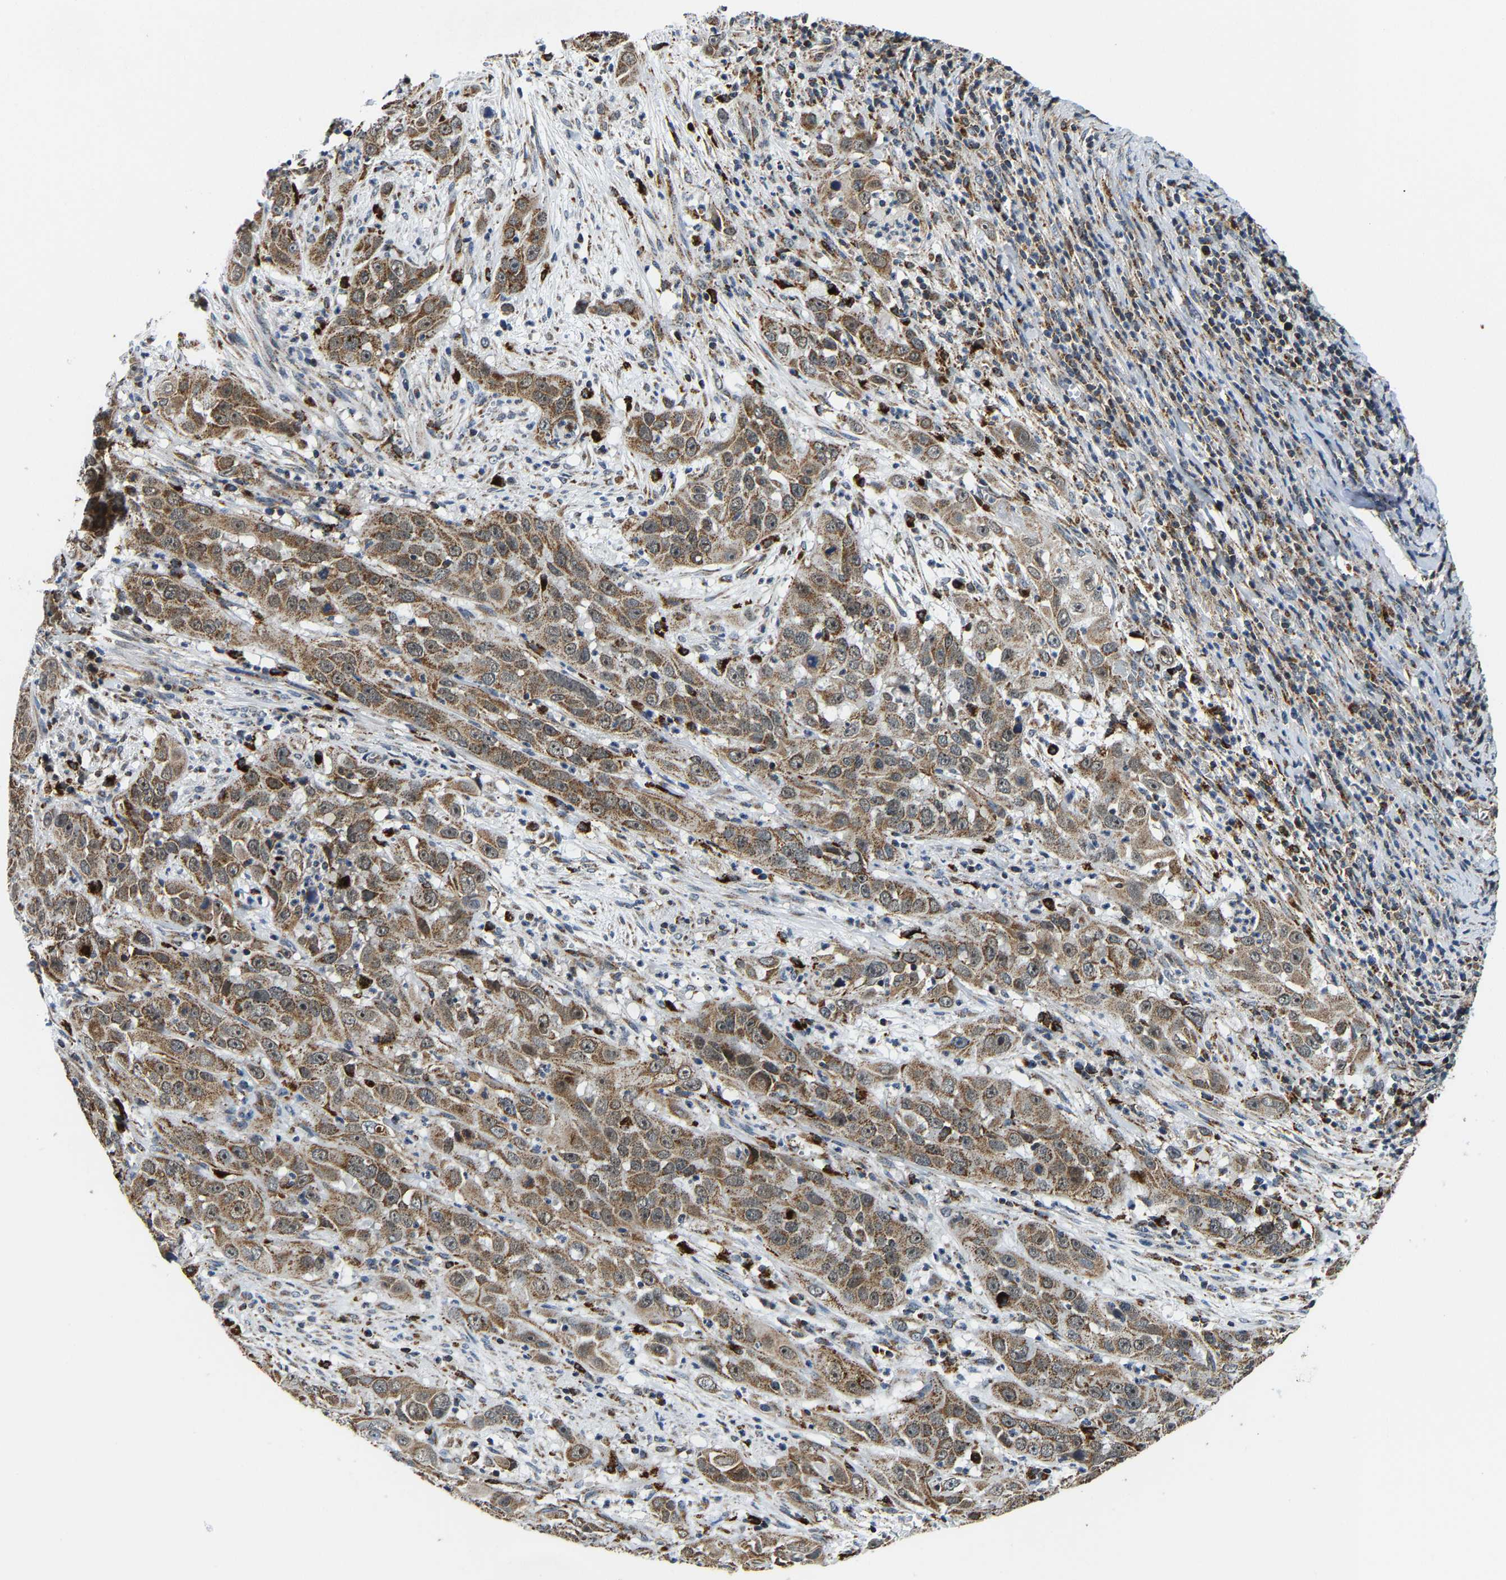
{"staining": {"intensity": "moderate", "quantity": ">75%", "location": "cytoplasmic/membranous"}, "tissue": "cervical cancer", "cell_type": "Tumor cells", "image_type": "cancer", "snomed": [{"axis": "morphology", "description": "Squamous cell carcinoma, NOS"}, {"axis": "topography", "description": "Cervix"}], "caption": "Cervical cancer was stained to show a protein in brown. There is medium levels of moderate cytoplasmic/membranous positivity in about >75% of tumor cells.", "gene": "GIMAP7", "patient": {"sex": "female", "age": 32}}